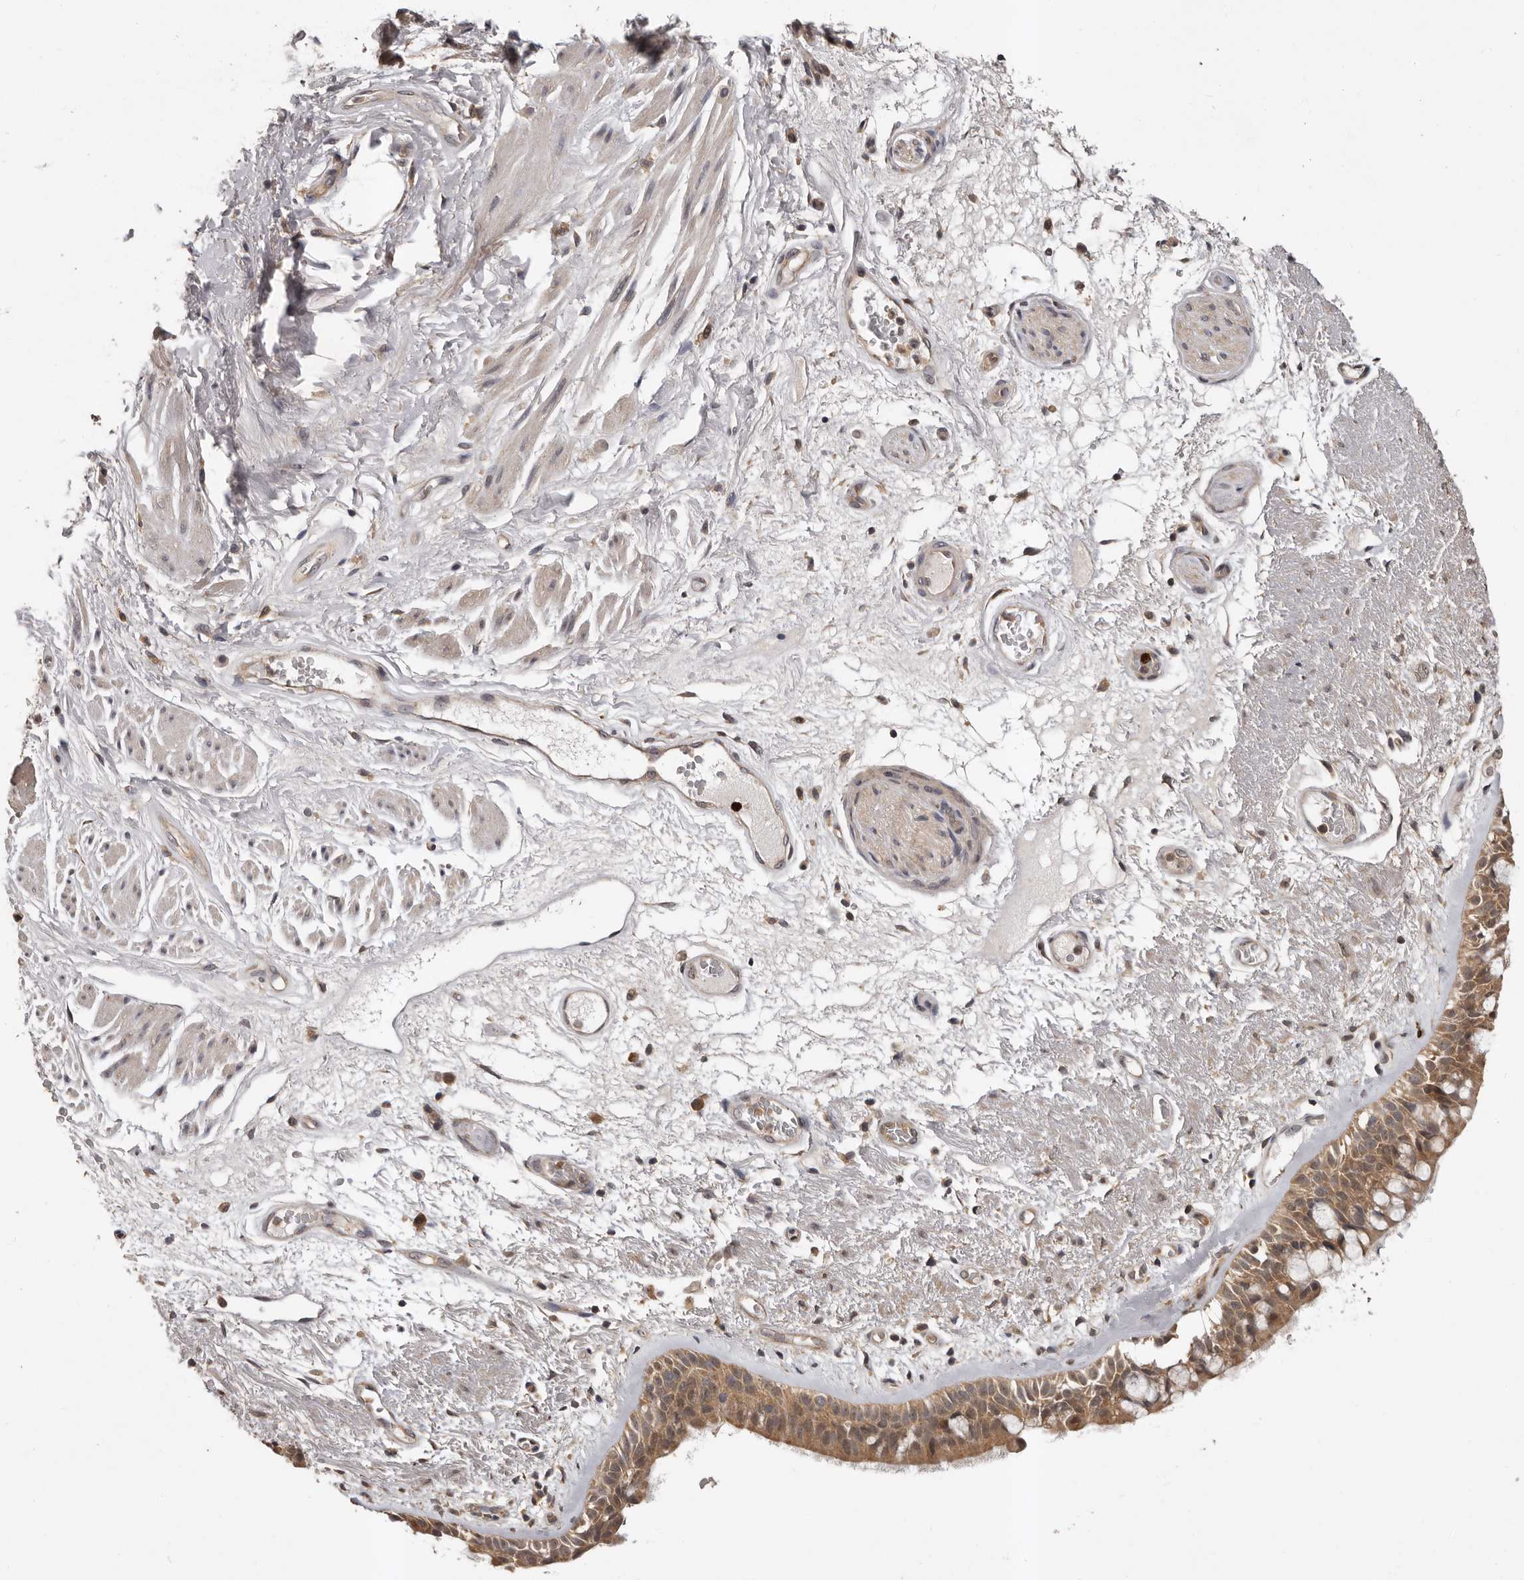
{"staining": {"intensity": "moderate", "quantity": ">75%", "location": "cytoplasmic/membranous"}, "tissue": "bronchus", "cell_type": "Respiratory epithelial cells", "image_type": "normal", "snomed": [{"axis": "morphology", "description": "Normal tissue, NOS"}, {"axis": "morphology", "description": "Squamous cell carcinoma, NOS"}, {"axis": "topography", "description": "Lymph node"}, {"axis": "topography", "description": "Bronchus"}, {"axis": "topography", "description": "Lung"}], "caption": "Moderate cytoplasmic/membranous expression is appreciated in approximately >75% of respiratory epithelial cells in benign bronchus. (DAB (3,3'-diaminobenzidine) IHC, brown staining for protein, blue staining for nuclei).", "gene": "VPS37A", "patient": {"sex": "male", "age": 66}}